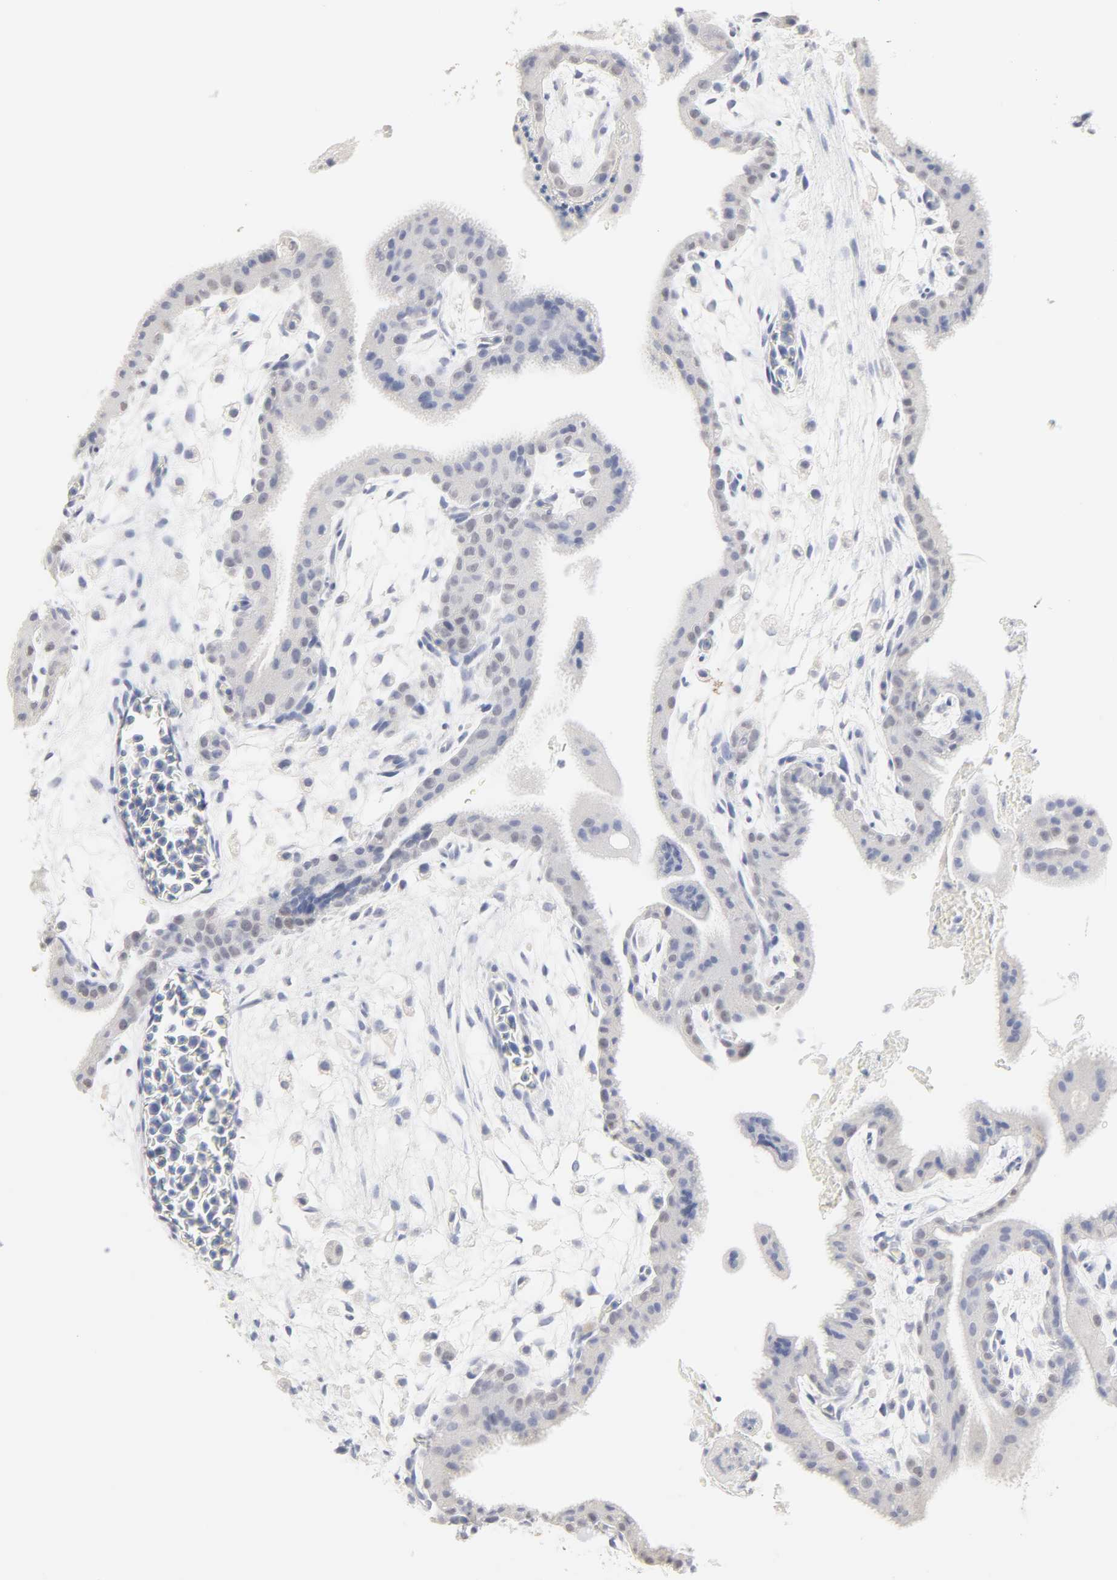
{"staining": {"intensity": "negative", "quantity": "none", "location": "none"}, "tissue": "placenta", "cell_type": "Decidual cells", "image_type": "normal", "snomed": [{"axis": "morphology", "description": "Normal tissue, NOS"}, {"axis": "topography", "description": "Placenta"}], "caption": "IHC of normal human placenta reveals no staining in decidual cells.", "gene": "FCGBP", "patient": {"sex": "female", "age": 35}}